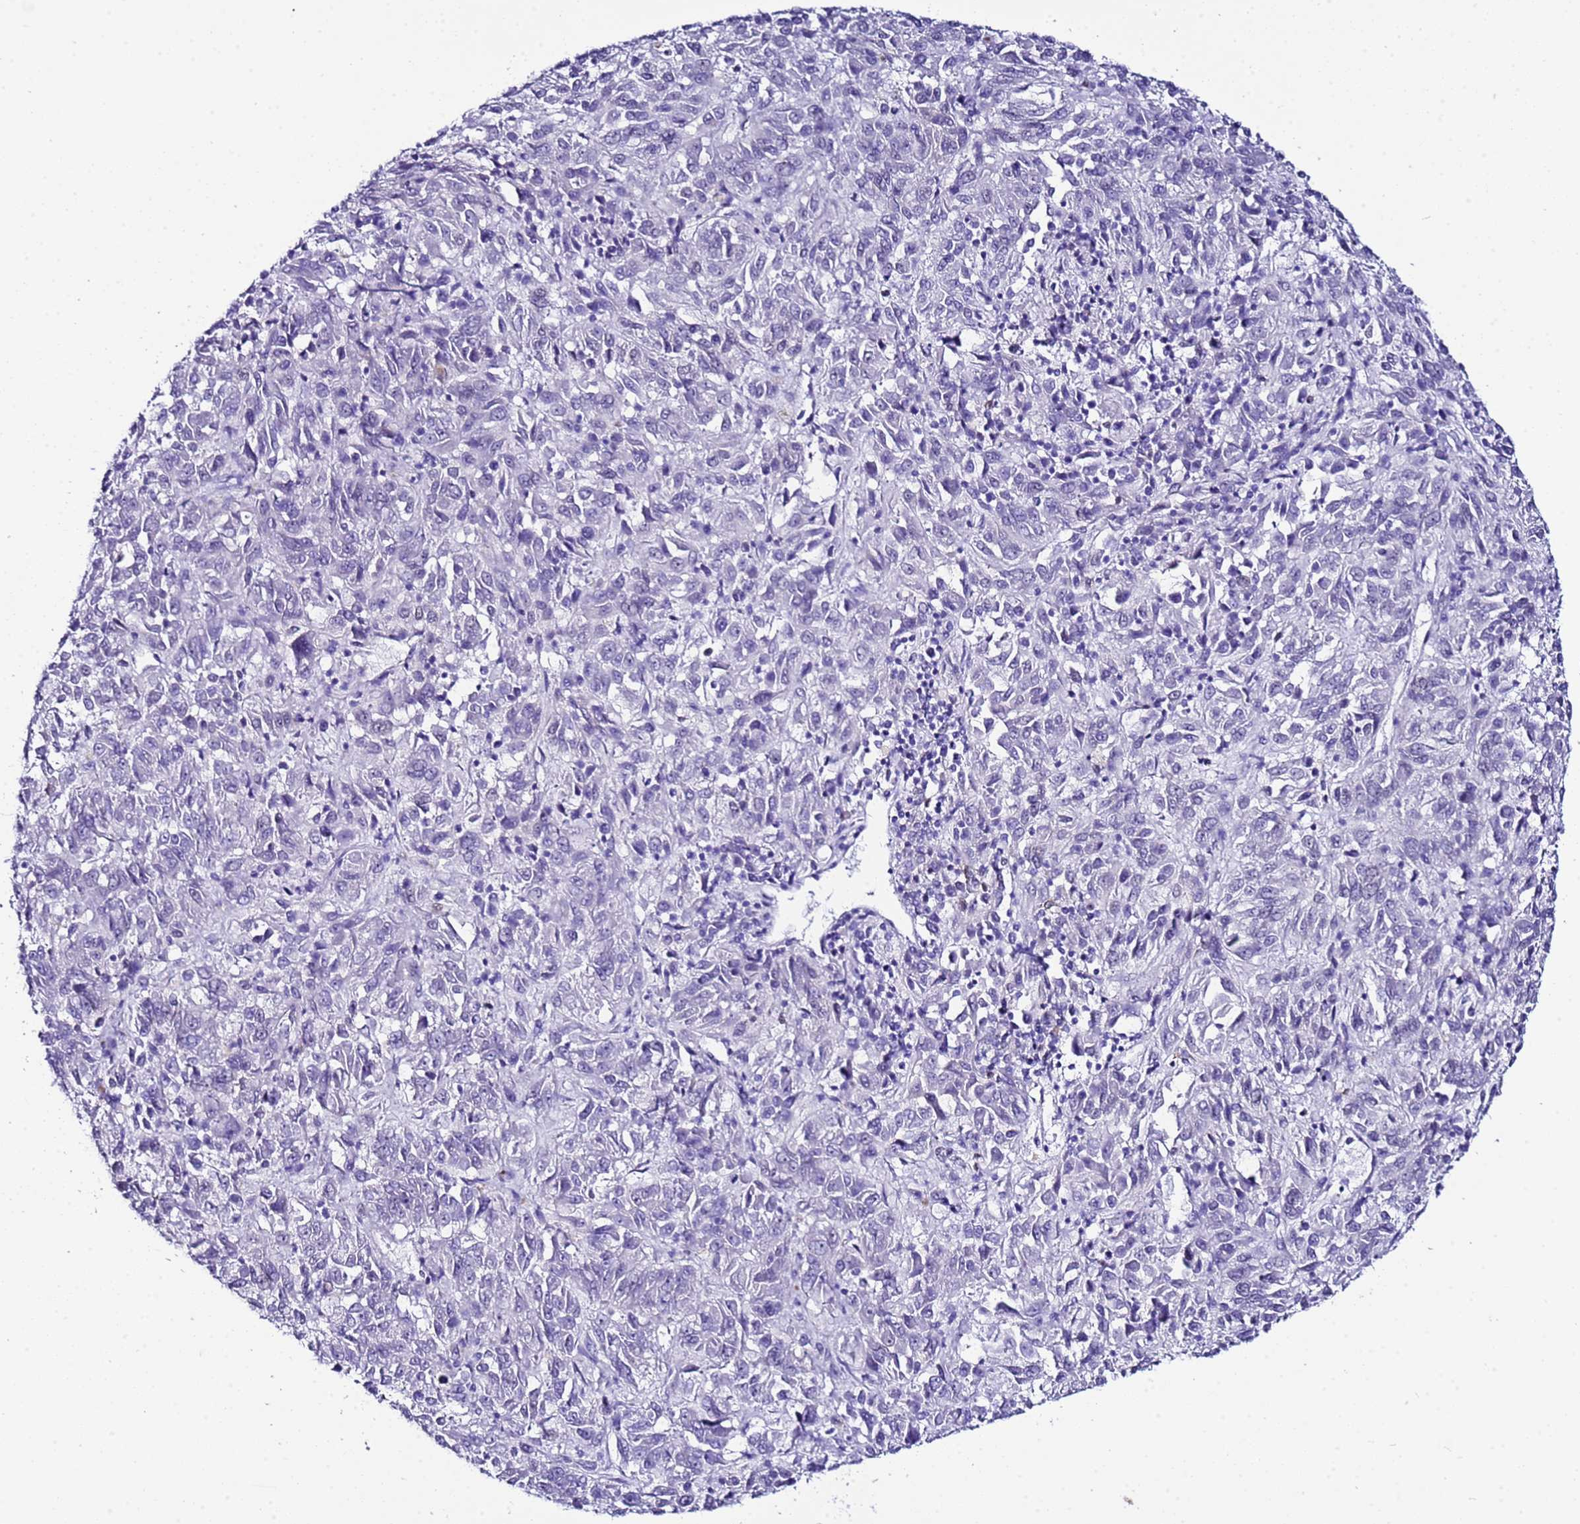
{"staining": {"intensity": "negative", "quantity": "none", "location": "none"}, "tissue": "melanoma", "cell_type": "Tumor cells", "image_type": "cancer", "snomed": [{"axis": "morphology", "description": "Malignant melanoma, Metastatic site"}, {"axis": "topography", "description": "Lung"}], "caption": "Tumor cells are negative for brown protein staining in melanoma.", "gene": "BCL7A", "patient": {"sex": "male", "age": 64}}